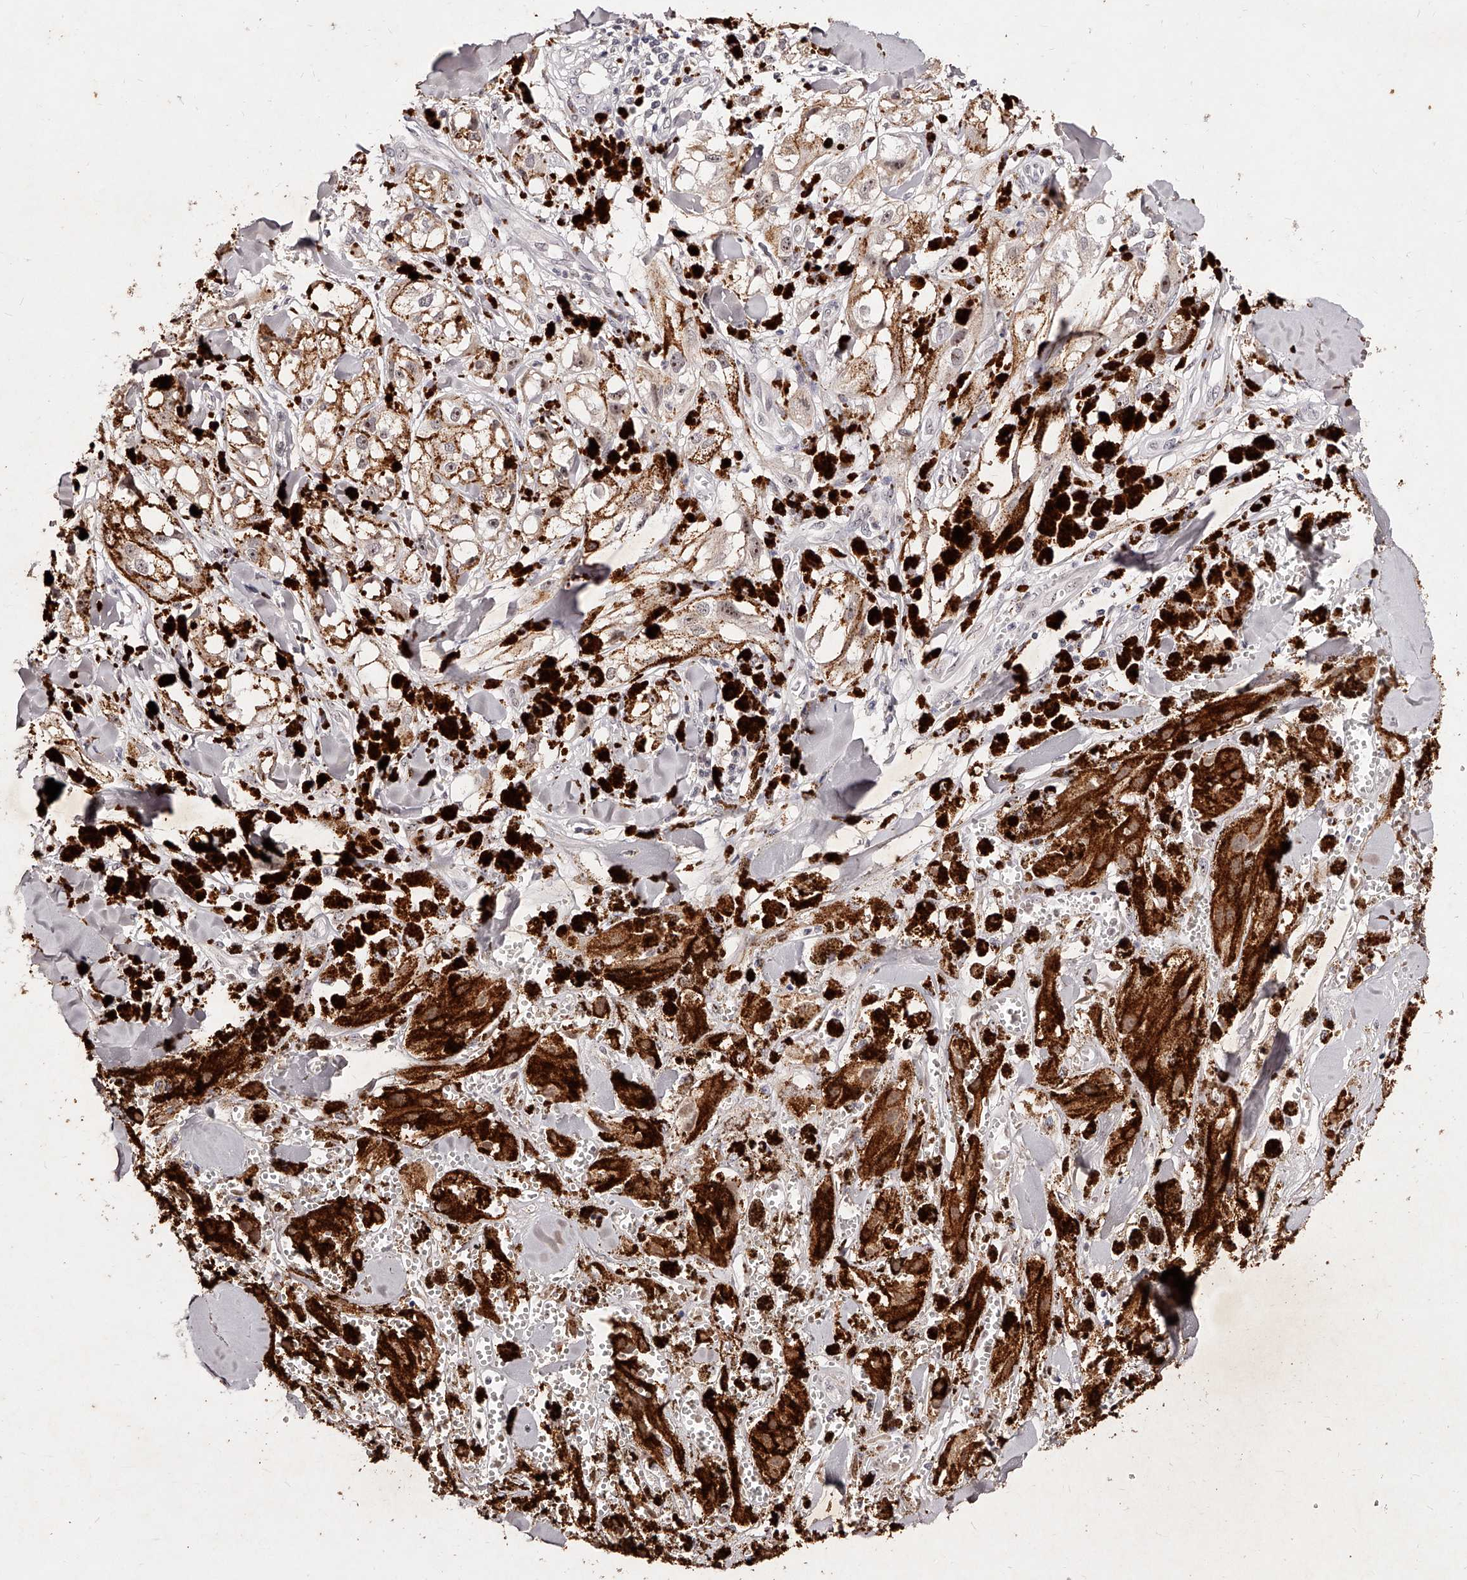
{"staining": {"intensity": "negative", "quantity": "none", "location": "none"}, "tissue": "melanoma", "cell_type": "Tumor cells", "image_type": "cancer", "snomed": [{"axis": "morphology", "description": "Malignant melanoma, NOS"}, {"axis": "topography", "description": "Skin"}], "caption": "There is no significant staining in tumor cells of malignant melanoma.", "gene": "PHACTR1", "patient": {"sex": "male", "age": 88}}